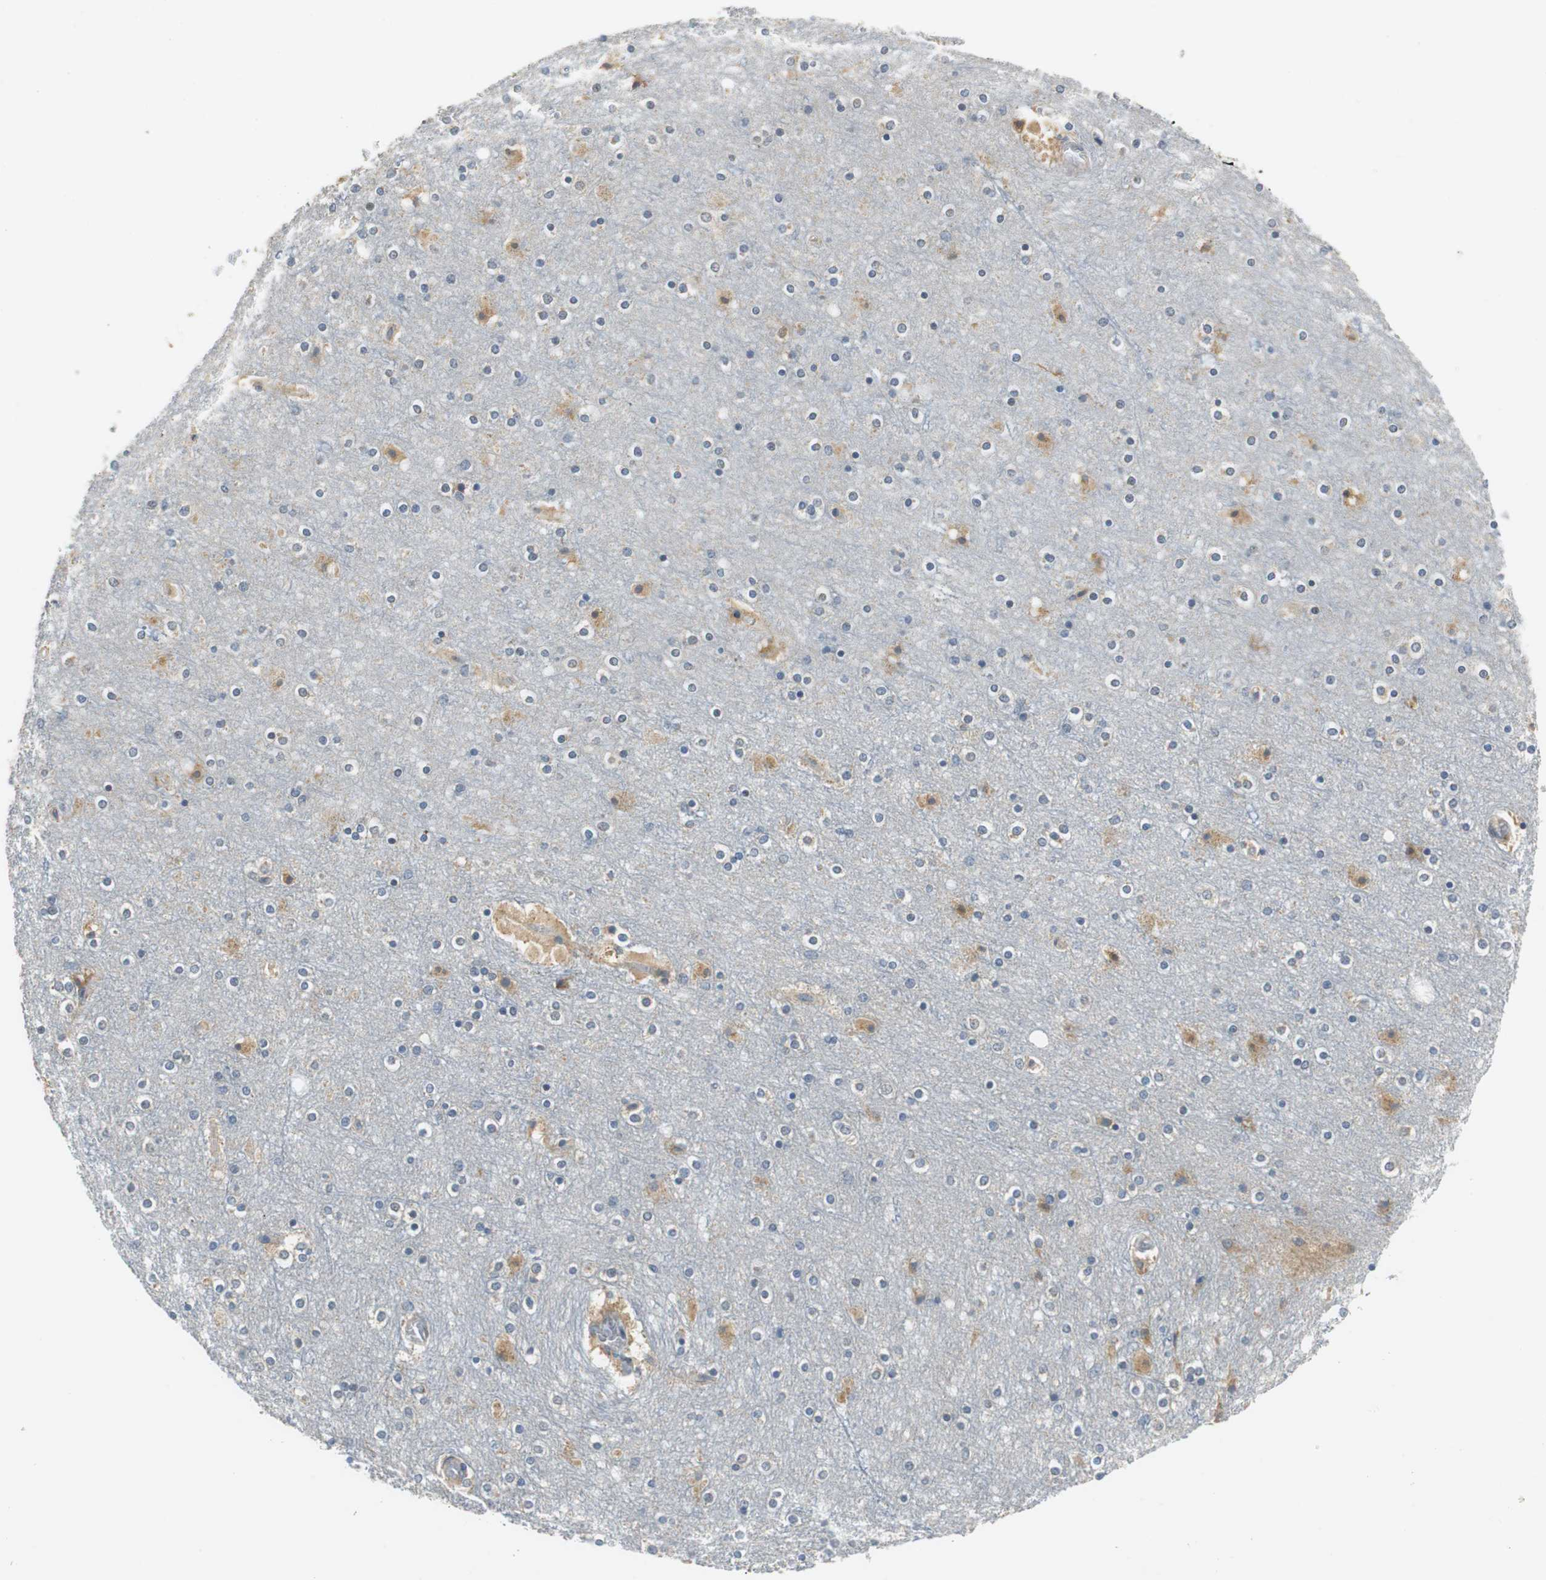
{"staining": {"intensity": "negative", "quantity": "none", "location": "none"}, "tissue": "cerebral cortex", "cell_type": "Endothelial cells", "image_type": "normal", "snomed": [{"axis": "morphology", "description": "Normal tissue, NOS"}, {"axis": "topography", "description": "Cerebral cortex"}], "caption": "This micrograph is of normal cerebral cortex stained with immunohistochemistry to label a protein in brown with the nuclei are counter-stained blue. There is no positivity in endothelial cells. (Stains: DAB immunohistochemistry with hematoxylin counter stain, Microscopy: brightfield microscopy at high magnification).", "gene": "CPA3", "patient": {"sex": "female", "age": 54}}